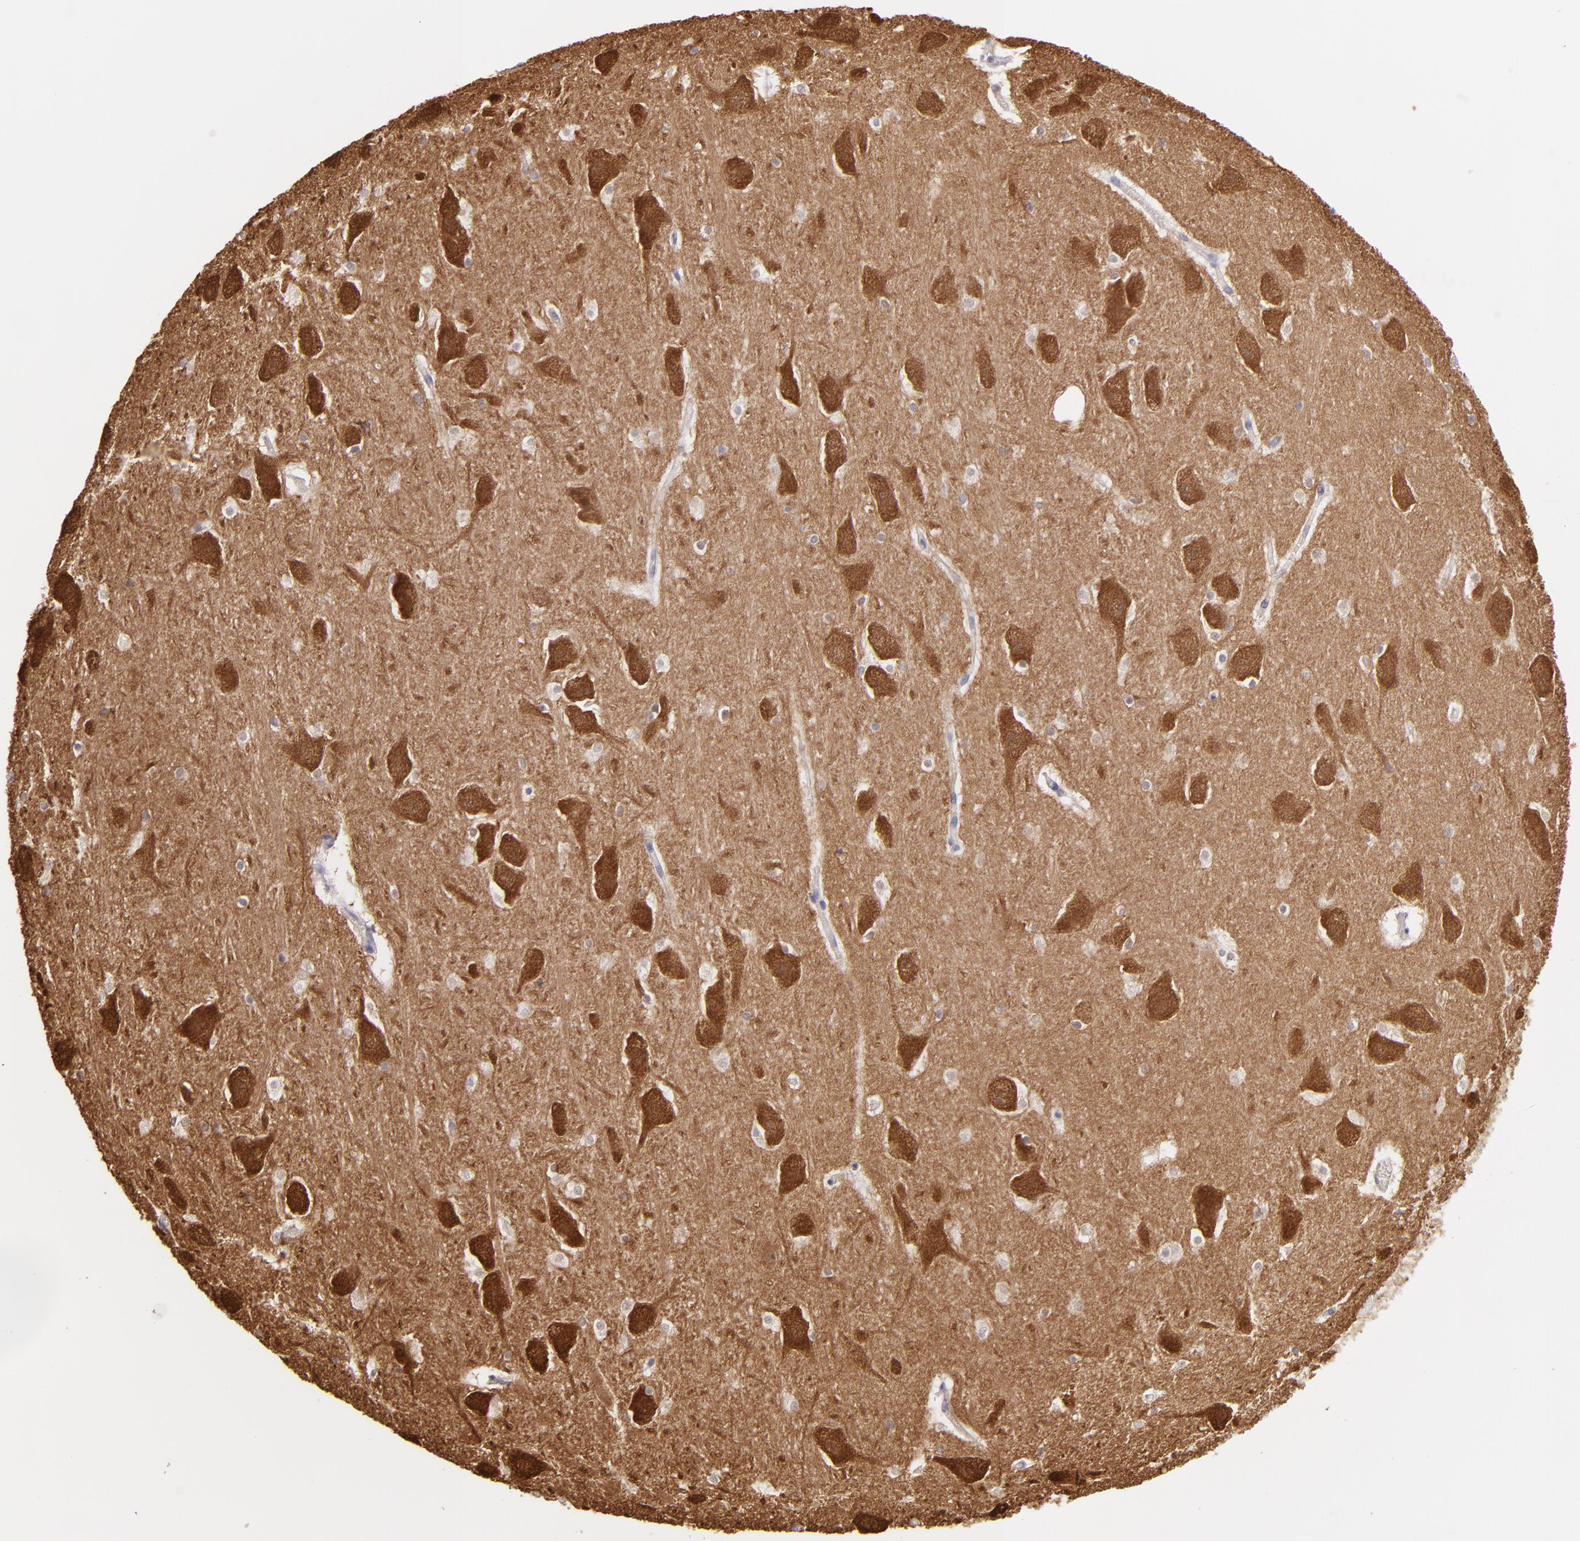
{"staining": {"intensity": "weak", "quantity": "25%-75%", "location": "cytoplasmic/membranous"}, "tissue": "hippocampus", "cell_type": "Glial cells", "image_type": "normal", "snomed": [{"axis": "morphology", "description": "Normal tissue, NOS"}, {"axis": "topography", "description": "Hippocampus"}], "caption": "Immunohistochemistry (IHC) micrograph of normal hippocampus stained for a protein (brown), which exhibits low levels of weak cytoplasmic/membranous staining in approximately 25%-75% of glial cells.", "gene": "HSPH1", "patient": {"sex": "male", "age": 45}}